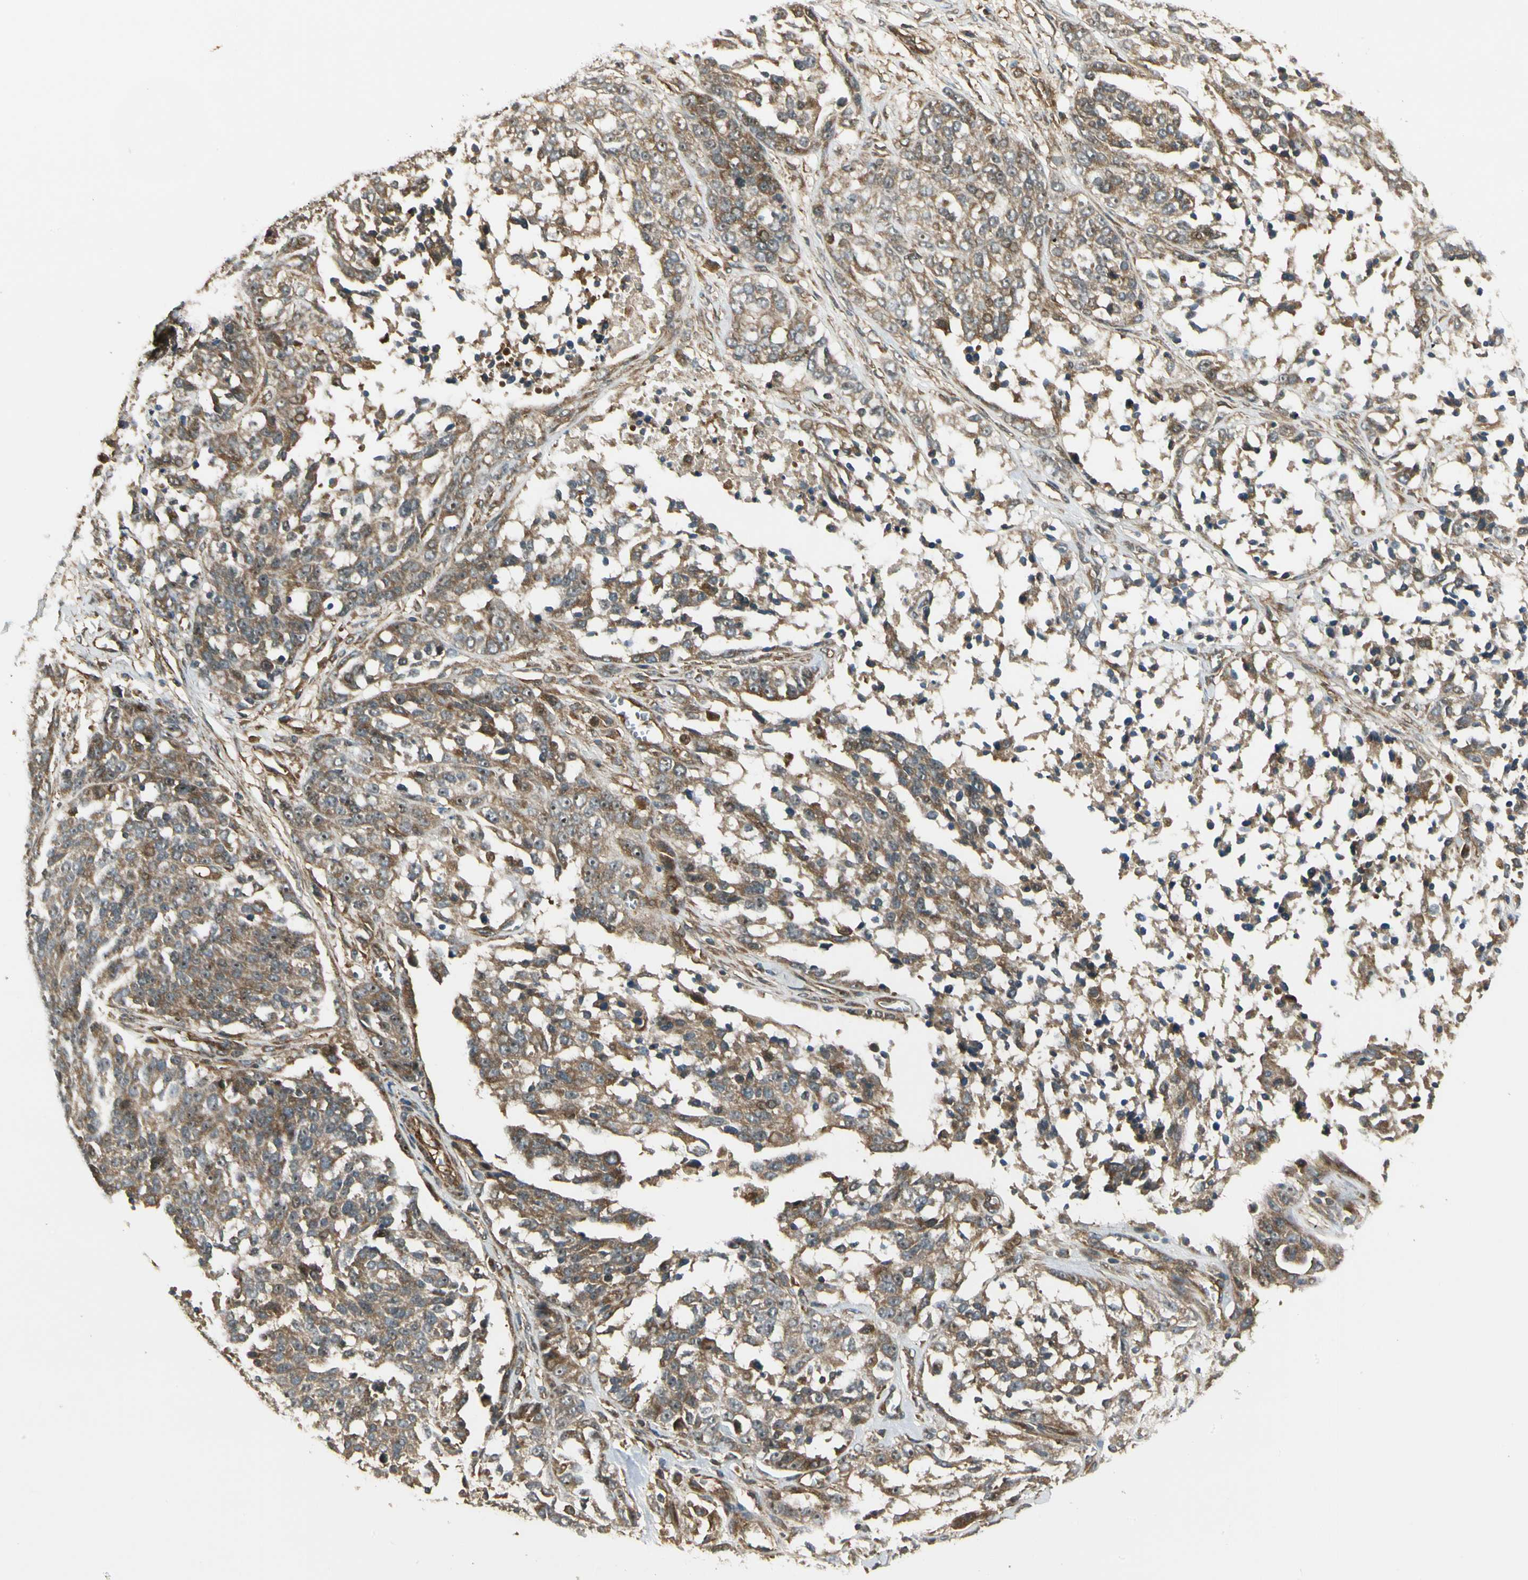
{"staining": {"intensity": "moderate", "quantity": ">75%", "location": "cytoplasmic/membranous"}, "tissue": "ovarian cancer", "cell_type": "Tumor cells", "image_type": "cancer", "snomed": [{"axis": "morphology", "description": "Cystadenocarcinoma, serous, NOS"}, {"axis": "topography", "description": "Ovary"}], "caption": "There is medium levels of moderate cytoplasmic/membranous positivity in tumor cells of ovarian serous cystadenocarcinoma, as demonstrated by immunohistochemical staining (brown color).", "gene": "FKBP15", "patient": {"sex": "female", "age": 44}}